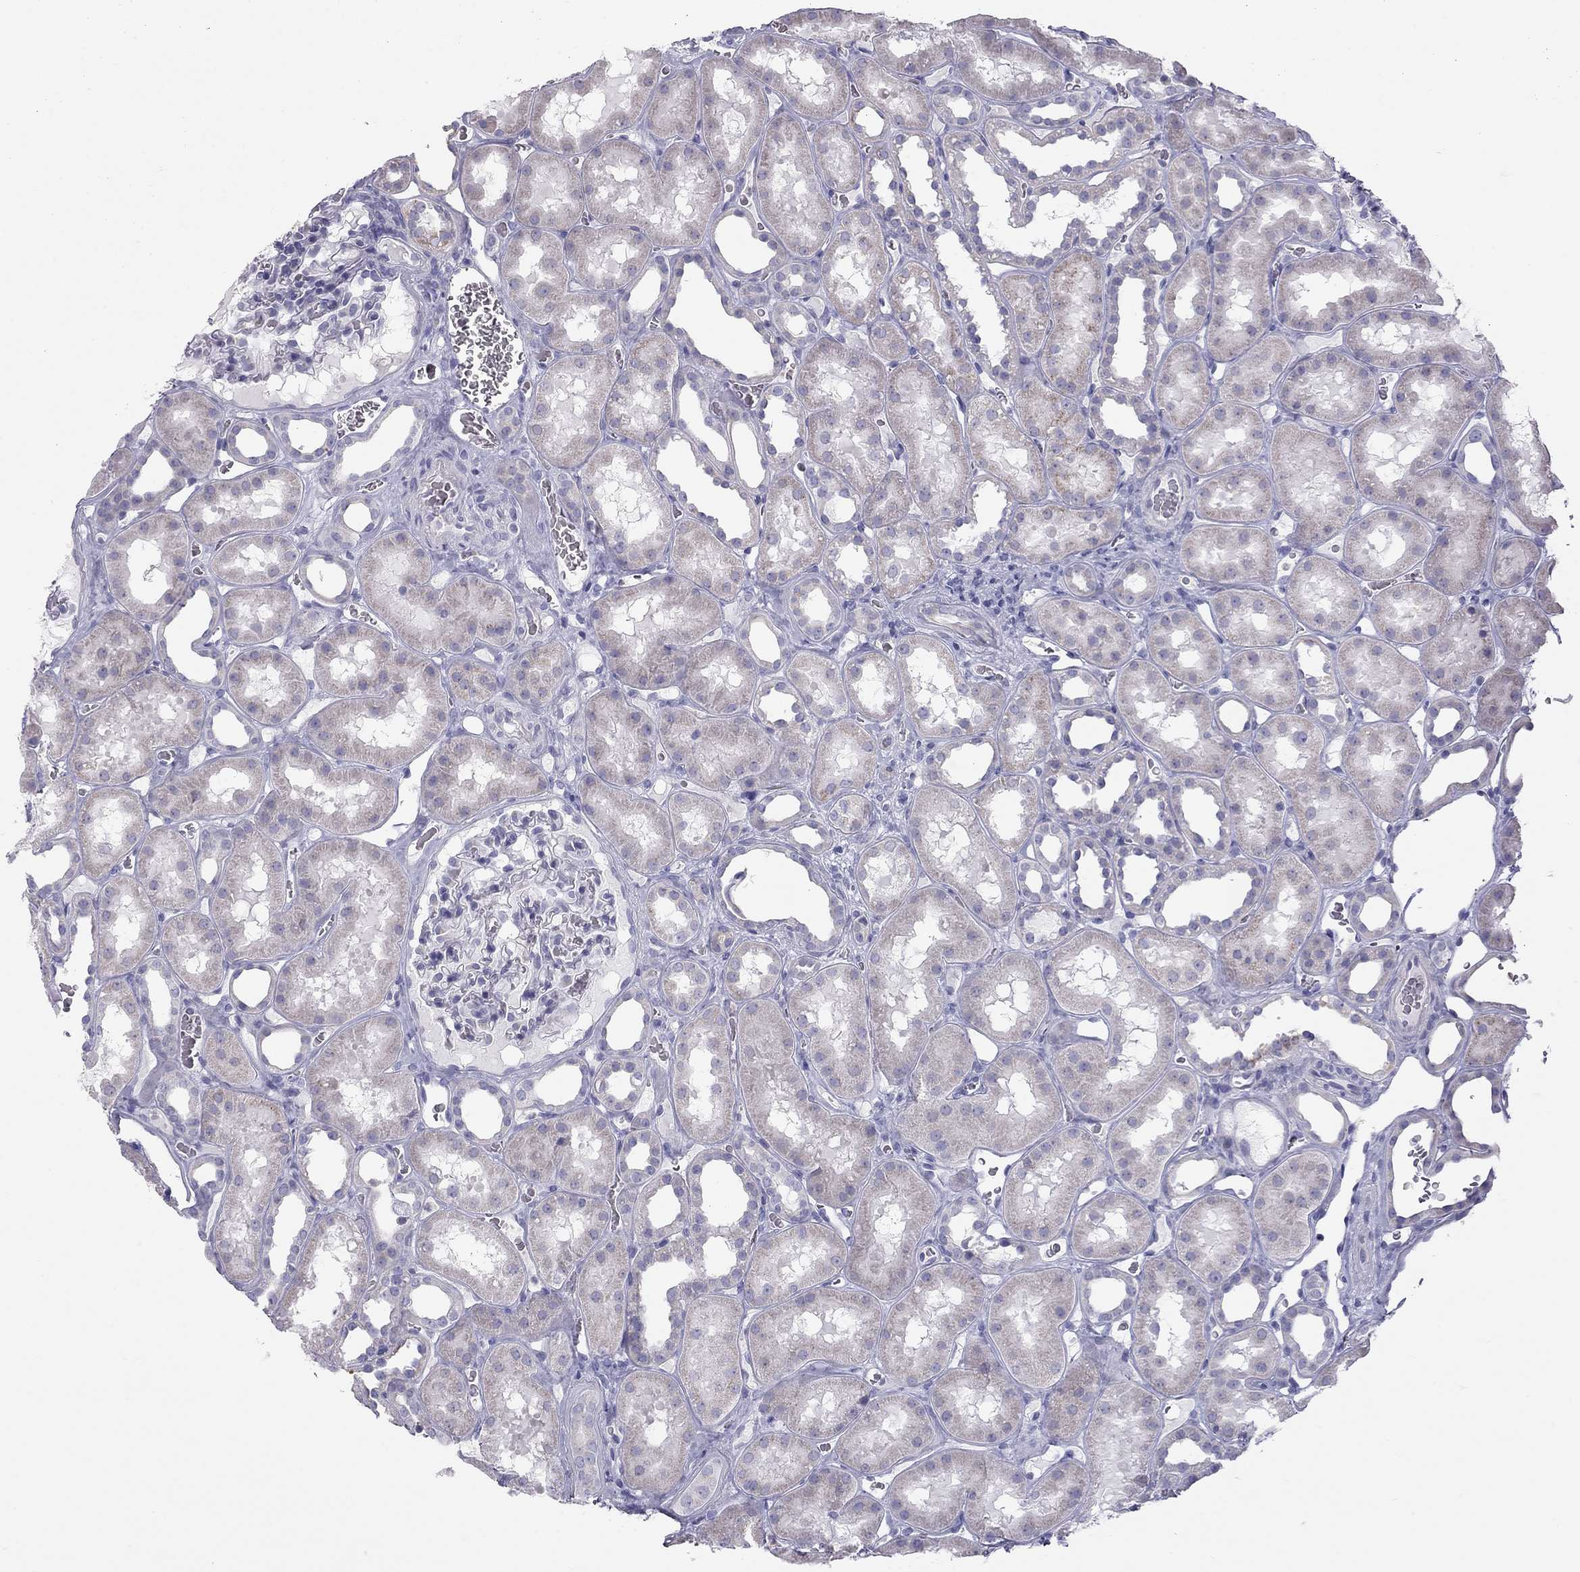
{"staining": {"intensity": "negative", "quantity": "none", "location": "none"}, "tissue": "kidney", "cell_type": "Cells in glomeruli", "image_type": "normal", "snomed": [{"axis": "morphology", "description": "Normal tissue, NOS"}, {"axis": "topography", "description": "Kidney"}], "caption": "High magnification brightfield microscopy of normal kidney stained with DAB (3,3'-diaminobenzidine) (brown) and counterstained with hematoxylin (blue): cells in glomeruli show no significant positivity. (Stains: DAB (3,3'-diaminobenzidine) immunohistochemistry (IHC) with hematoxylin counter stain, Microscopy: brightfield microscopy at high magnification).", "gene": "TDRD6", "patient": {"sex": "female", "age": 41}}